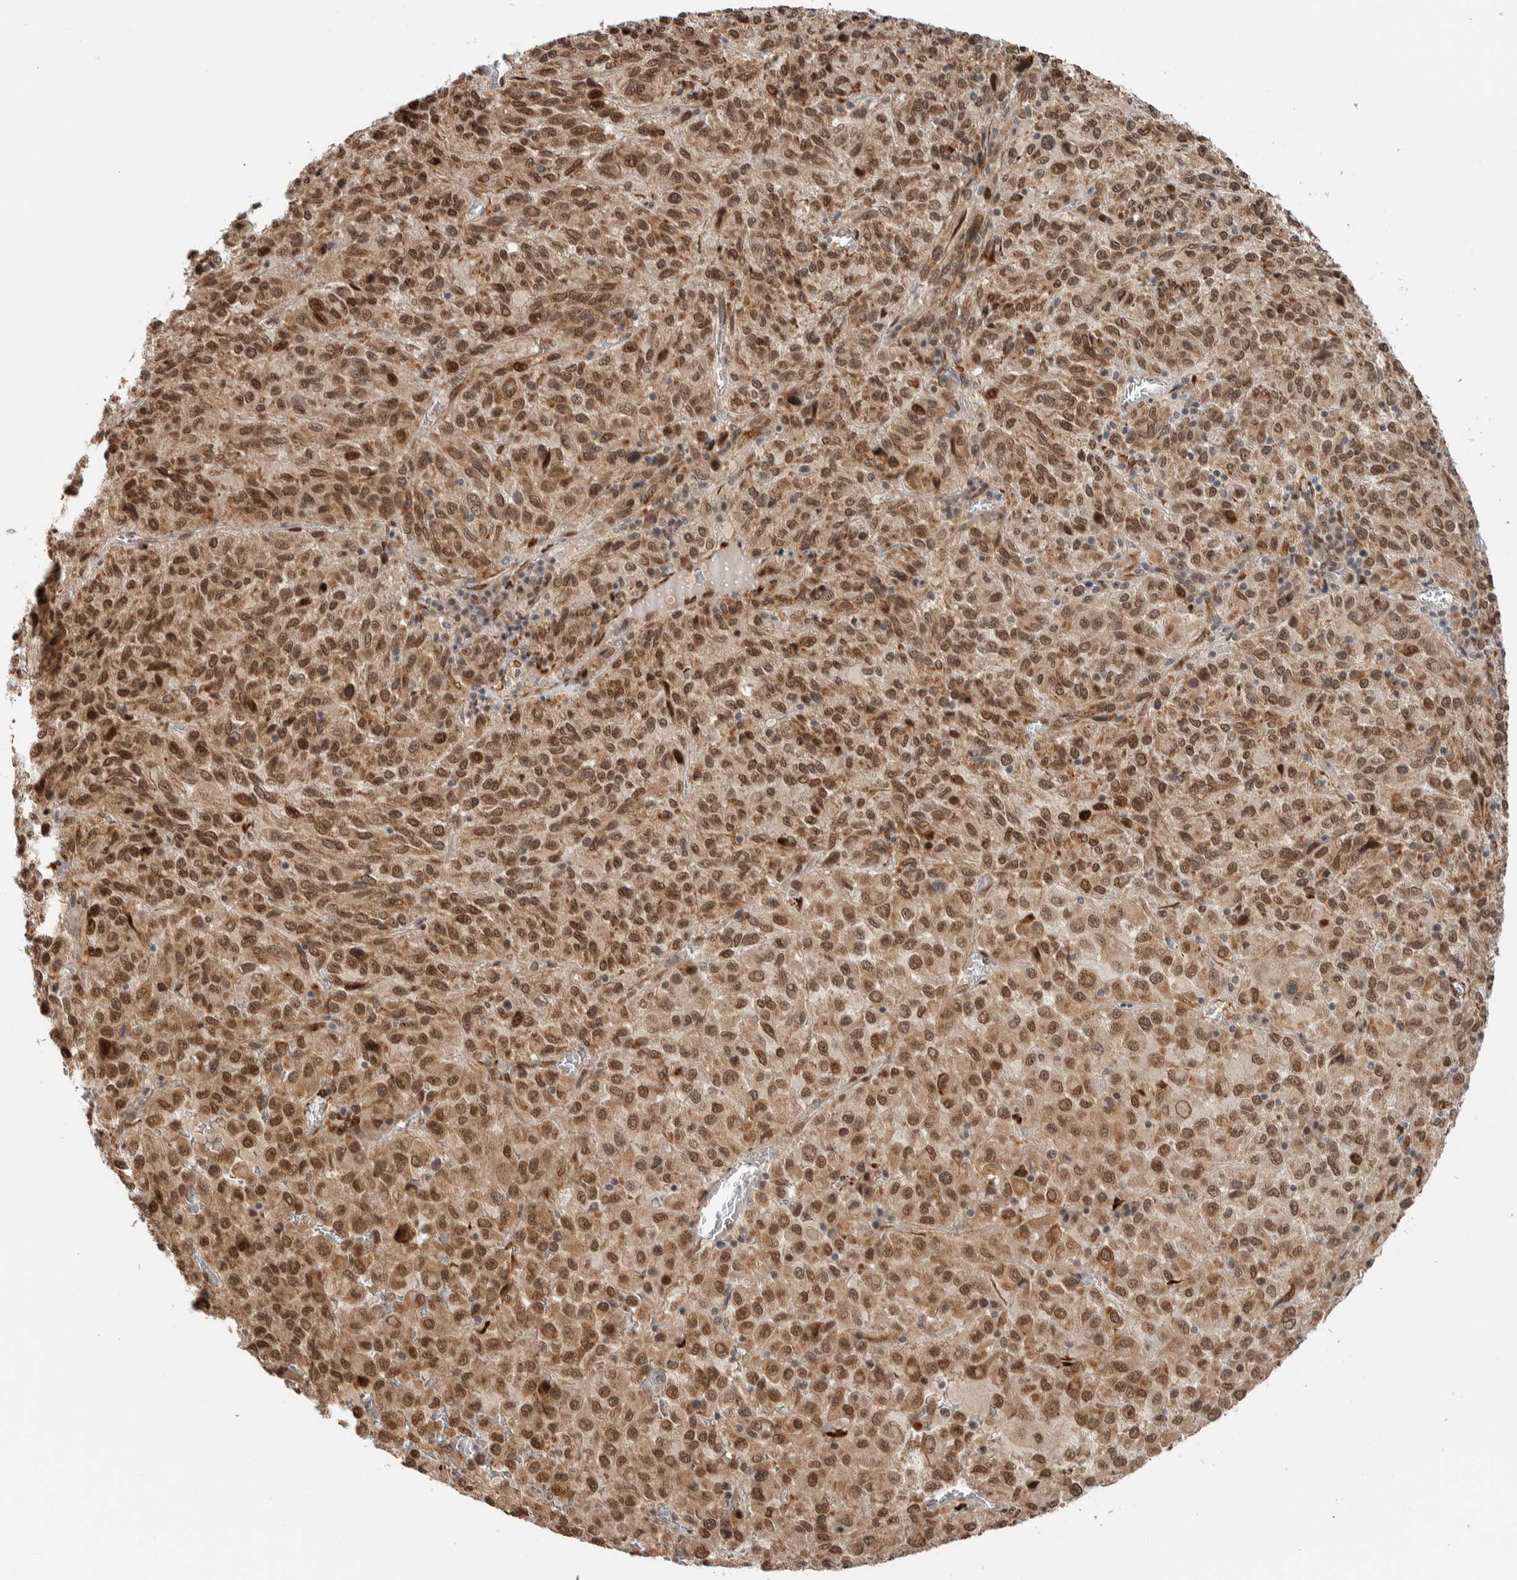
{"staining": {"intensity": "moderate", "quantity": ">75%", "location": "cytoplasmic/membranous,nuclear"}, "tissue": "melanoma", "cell_type": "Tumor cells", "image_type": "cancer", "snomed": [{"axis": "morphology", "description": "Malignant melanoma, Metastatic site"}, {"axis": "topography", "description": "Lung"}], "caption": "Human melanoma stained with a protein marker exhibits moderate staining in tumor cells.", "gene": "TNRC18", "patient": {"sex": "male", "age": 64}}